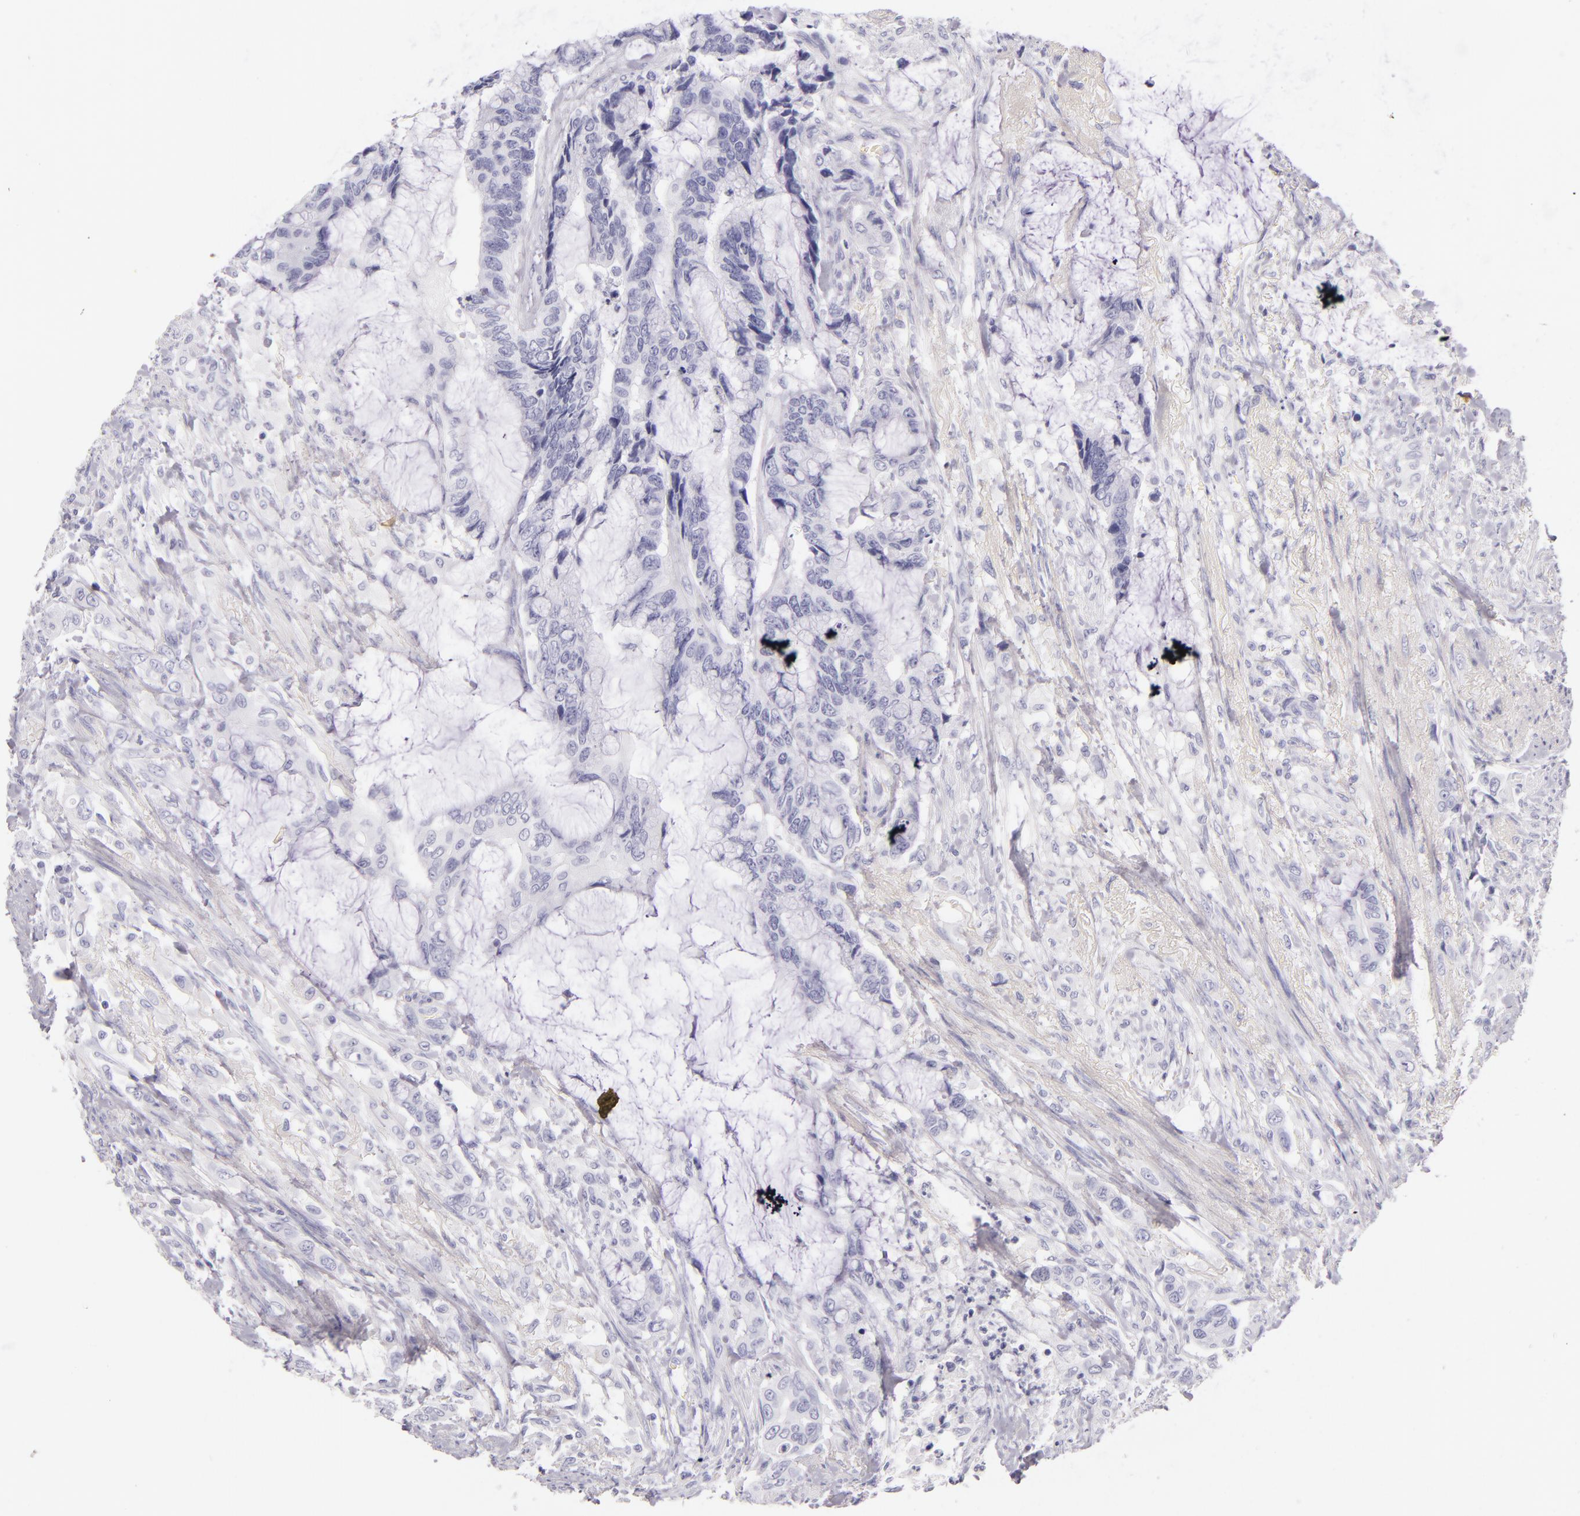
{"staining": {"intensity": "negative", "quantity": "none", "location": "none"}, "tissue": "colorectal cancer", "cell_type": "Tumor cells", "image_type": "cancer", "snomed": [{"axis": "morphology", "description": "Adenocarcinoma, NOS"}, {"axis": "topography", "description": "Rectum"}], "caption": "Tumor cells are negative for brown protein staining in adenocarcinoma (colorectal).", "gene": "INA", "patient": {"sex": "female", "age": 59}}